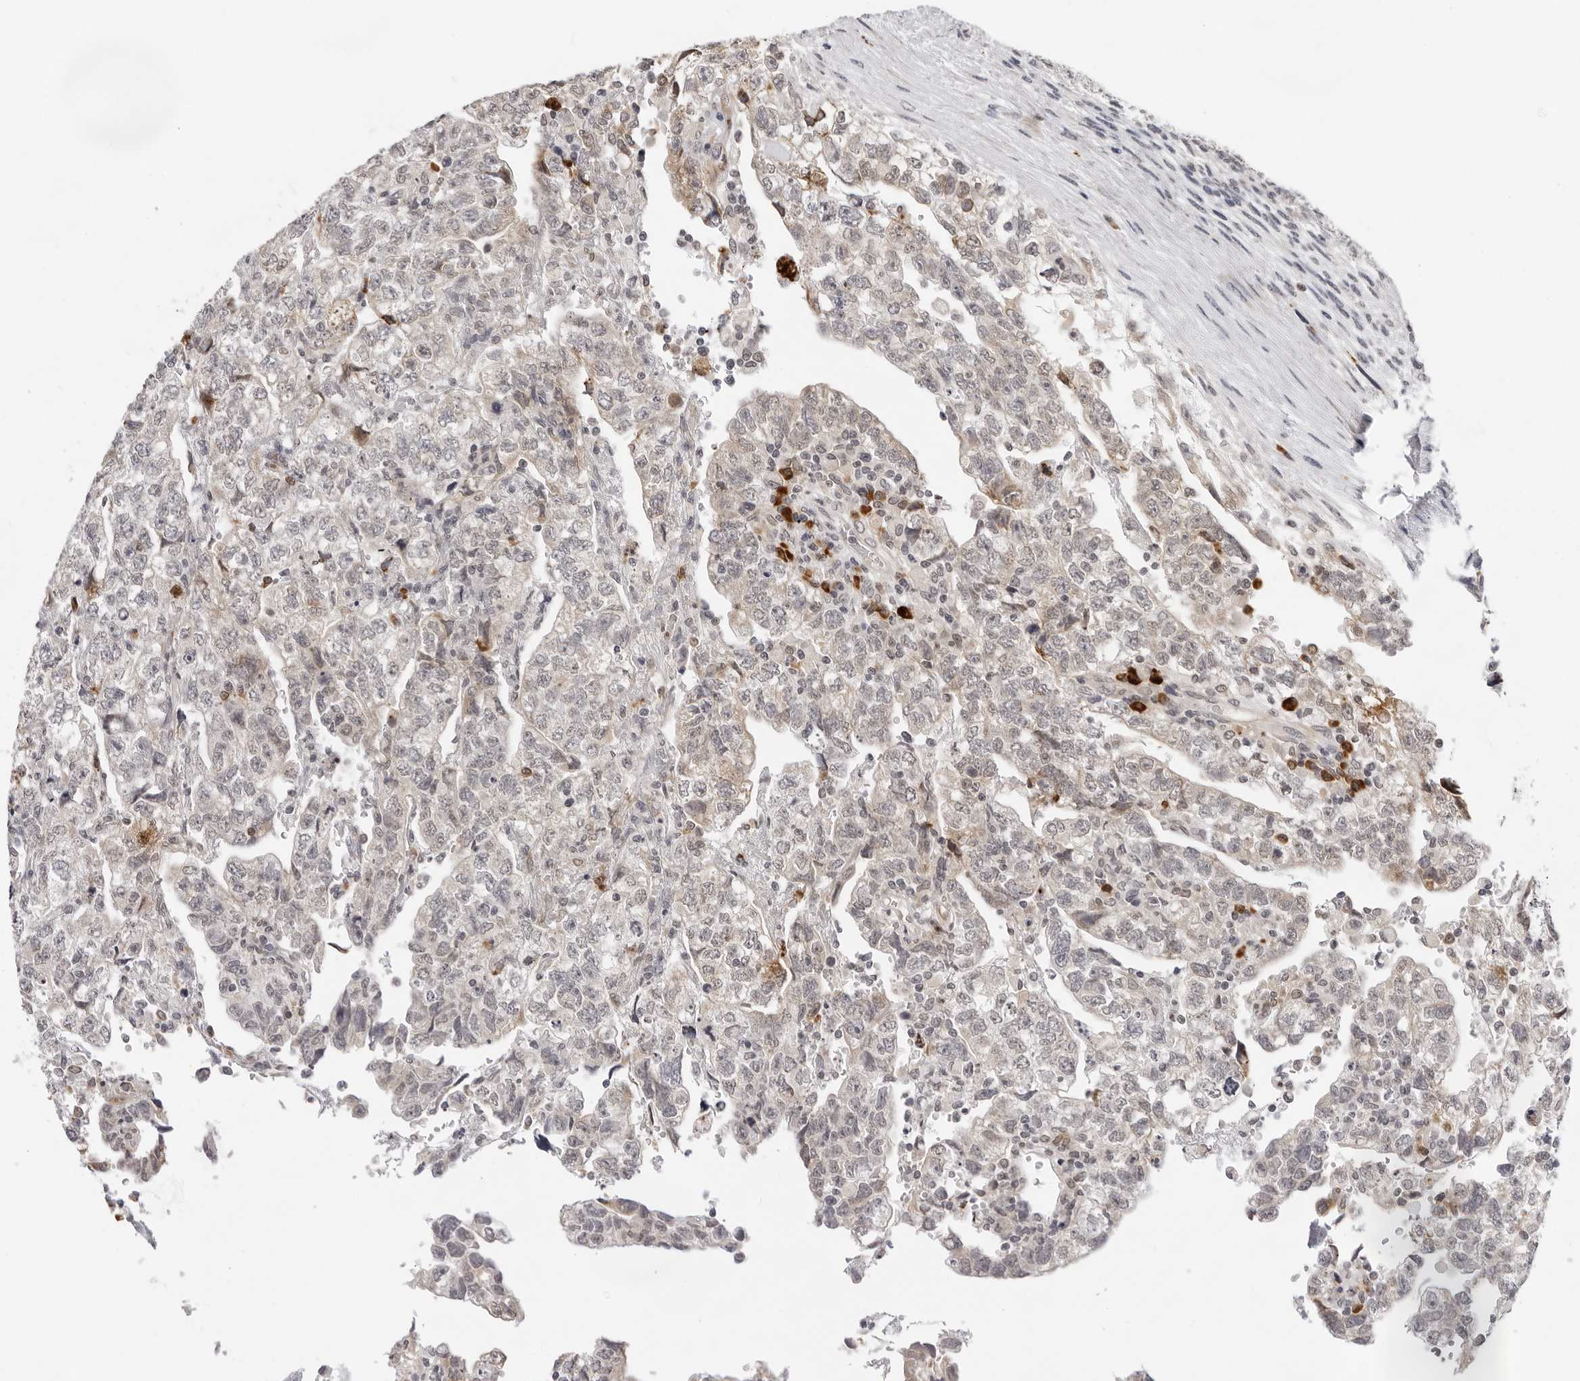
{"staining": {"intensity": "weak", "quantity": "<25%", "location": "cytoplasmic/membranous"}, "tissue": "testis cancer", "cell_type": "Tumor cells", "image_type": "cancer", "snomed": [{"axis": "morphology", "description": "Normal tissue, NOS"}, {"axis": "morphology", "description": "Carcinoma, Embryonal, NOS"}, {"axis": "topography", "description": "Testis"}], "caption": "Human testis embryonal carcinoma stained for a protein using IHC exhibits no positivity in tumor cells.", "gene": "IL17RA", "patient": {"sex": "male", "age": 36}}